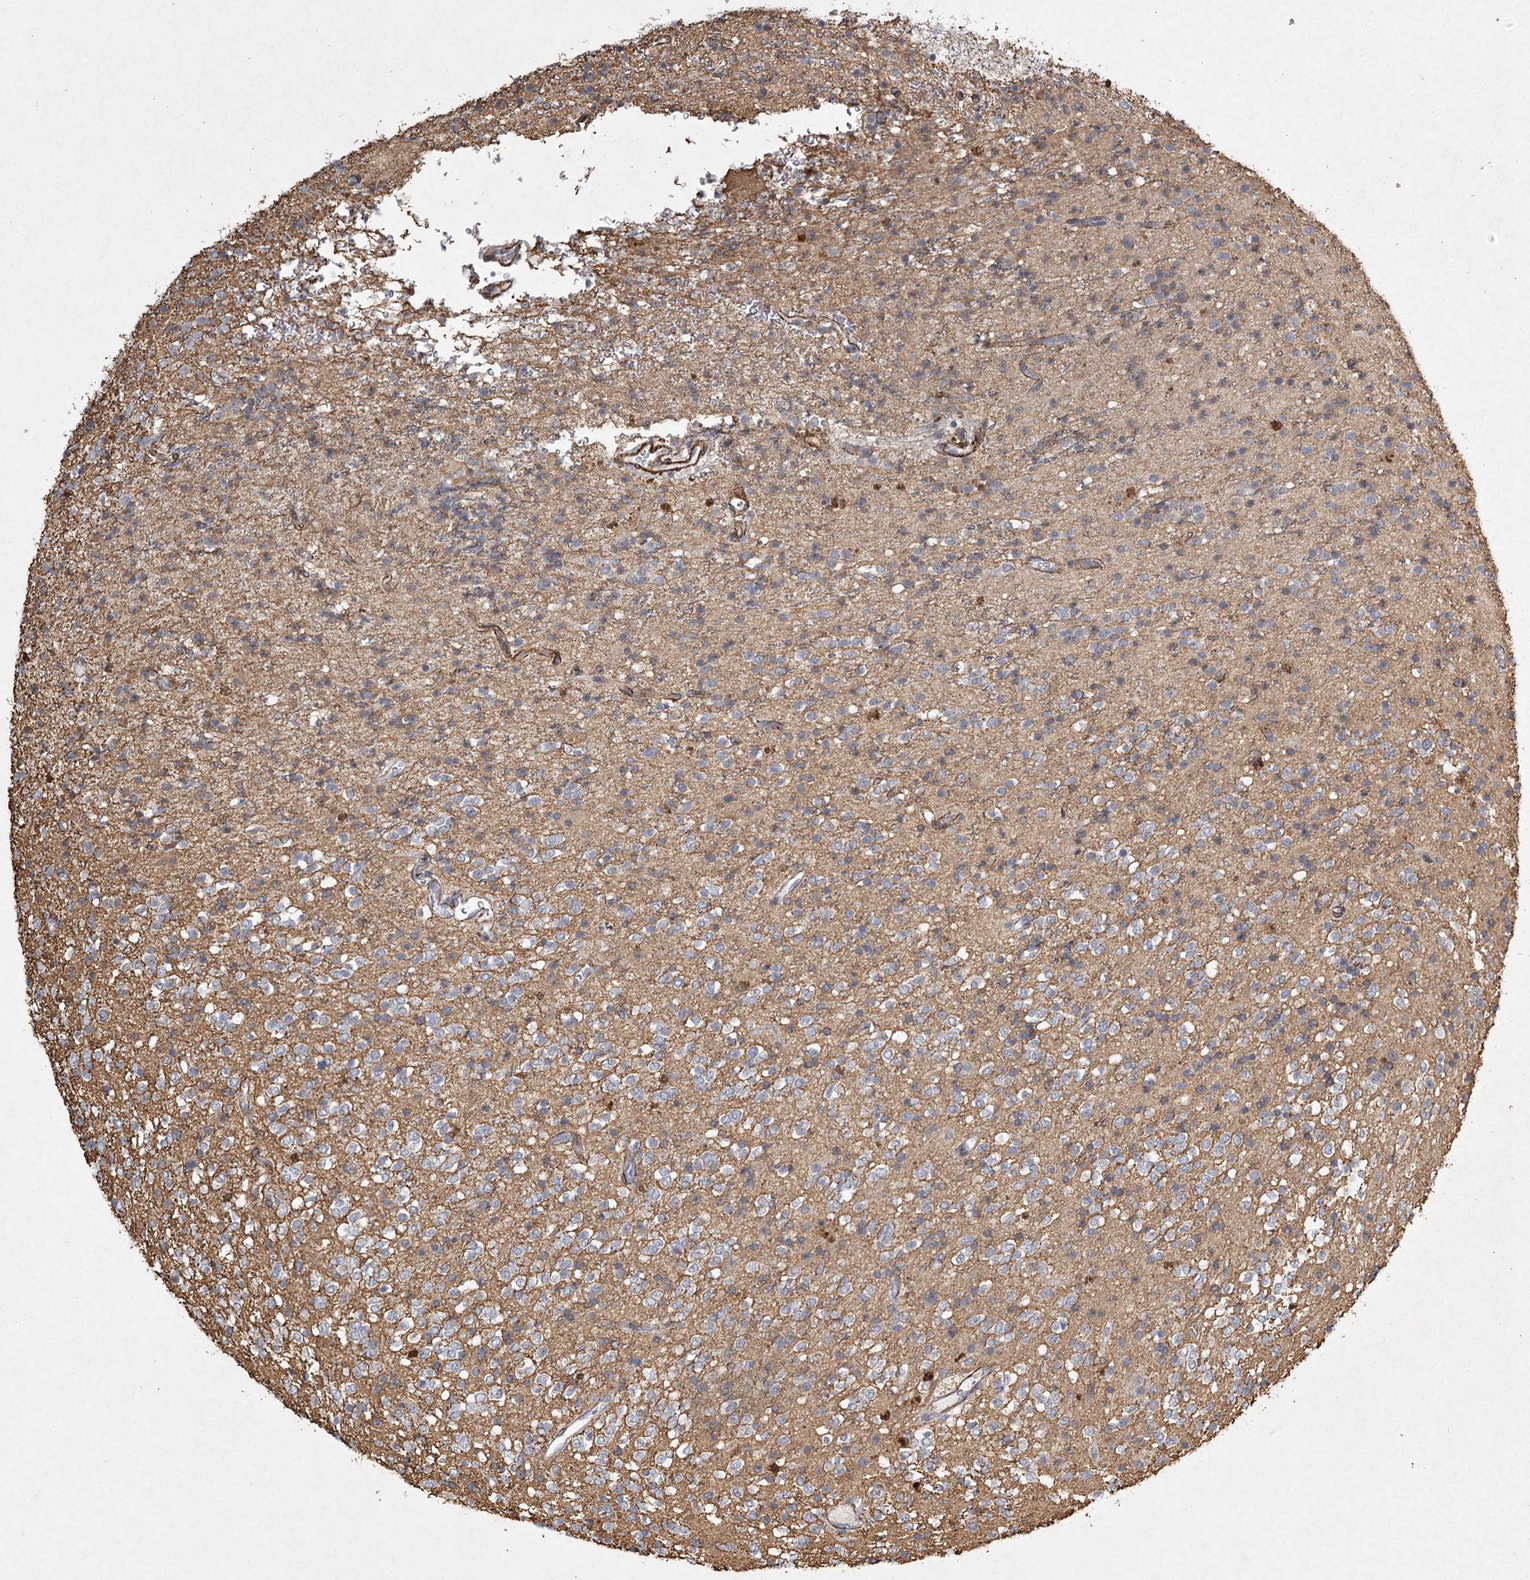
{"staining": {"intensity": "negative", "quantity": "none", "location": "none"}, "tissue": "glioma", "cell_type": "Tumor cells", "image_type": "cancer", "snomed": [{"axis": "morphology", "description": "Glioma, malignant, High grade"}, {"axis": "topography", "description": "Brain"}], "caption": "Tumor cells show no significant expression in glioma. The staining is performed using DAB (3,3'-diaminobenzidine) brown chromogen with nuclei counter-stained in using hematoxylin.", "gene": "MEPE", "patient": {"sex": "male", "age": 34}}